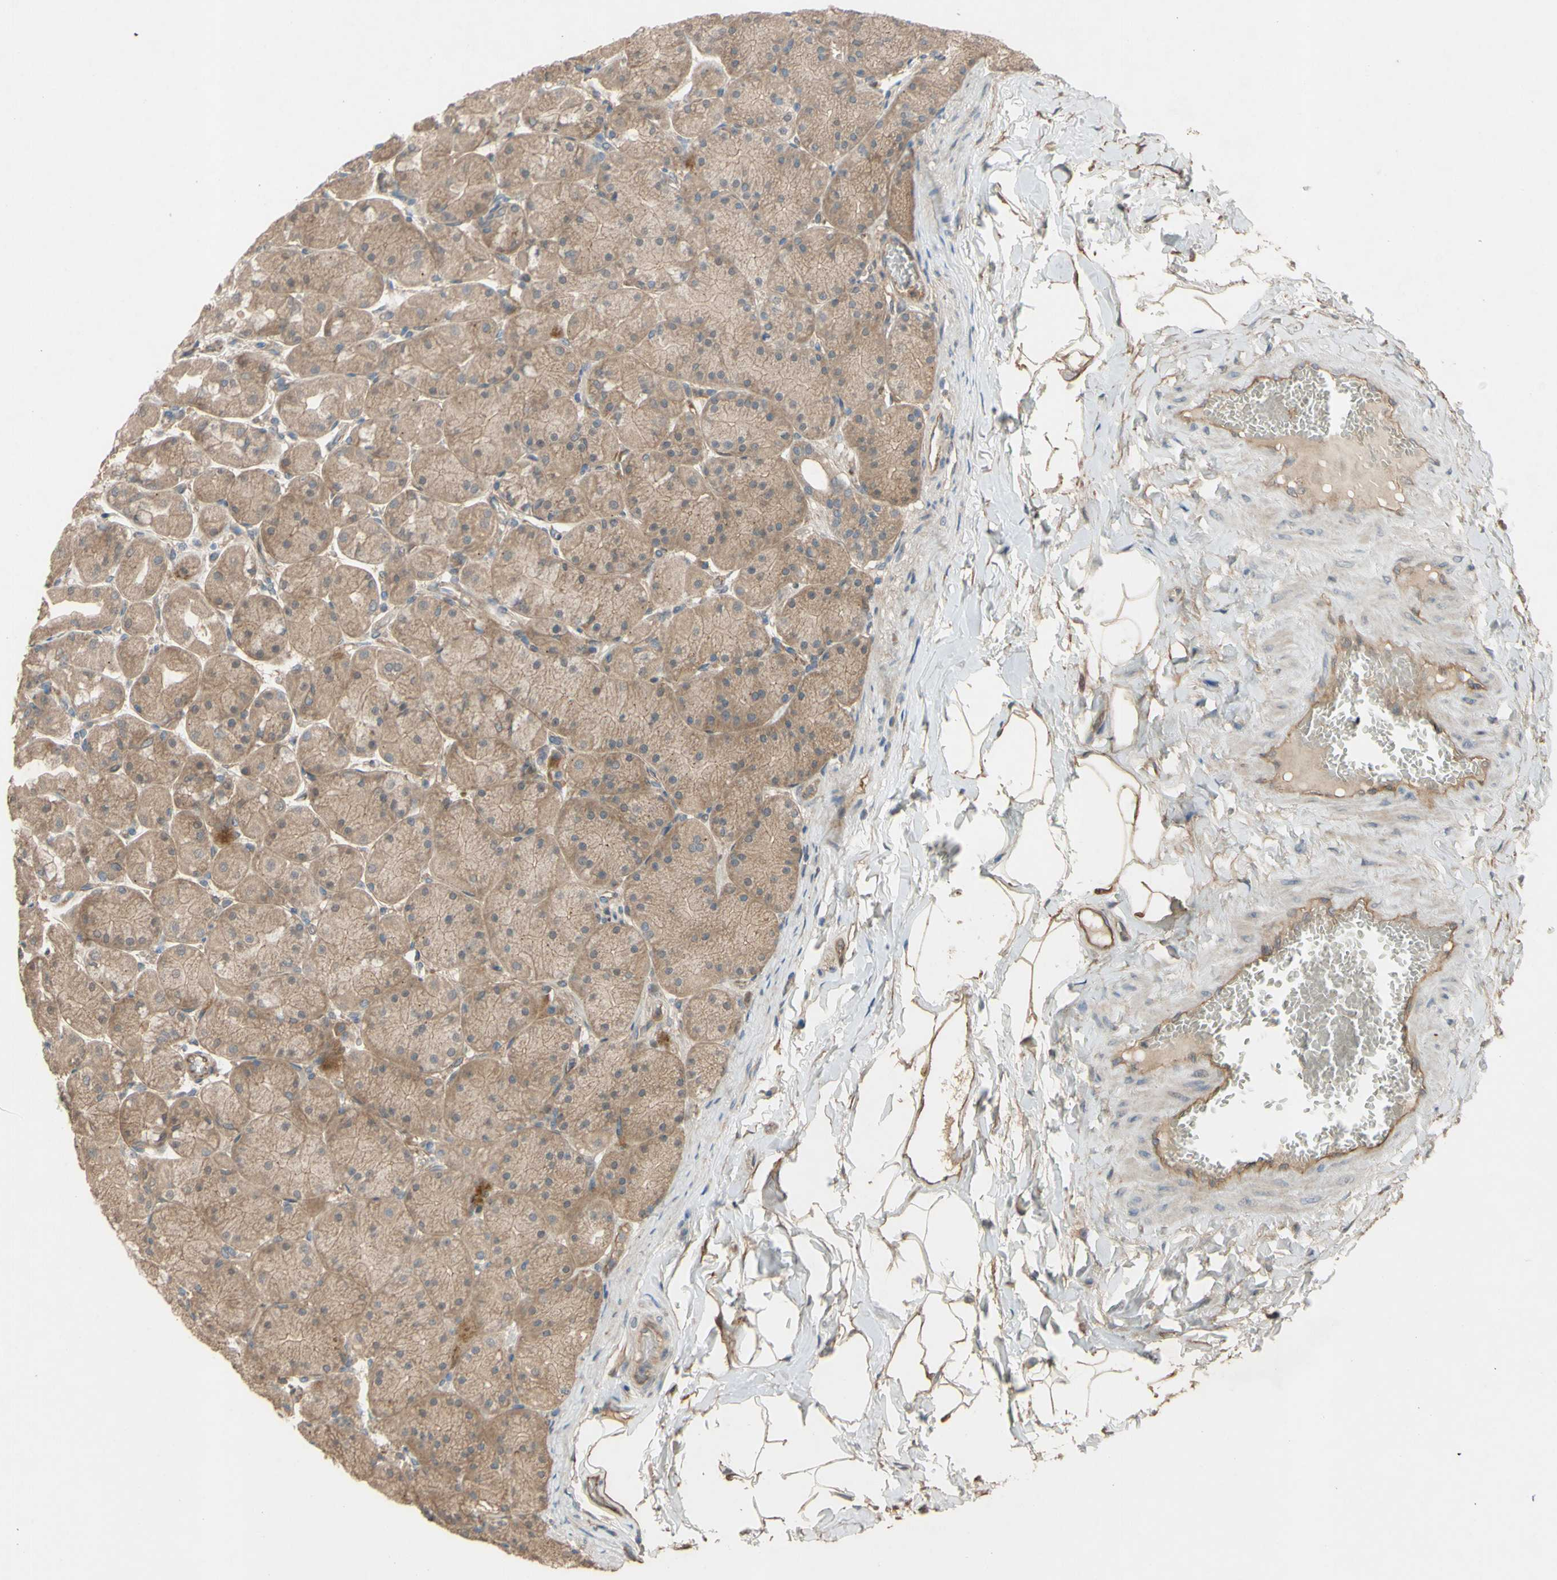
{"staining": {"intensity": "moderate", "quantity": ">75%", "location": "cytoplasmic/membranous"}, "tissue": "stomach", "cell_type": "Glandular cells", "image_type": "normal", "snomed": [{"axis": "morphology", "description": "Normal tissue, NOS"}, {"axis": "topography", "description": "Stomach, upper"}], "caption": "Immunohistochemical staining of benign human stomach reveals medium levels of moderate cytoplasmic/membranous positivity in about >75% of glandular cells. (Stains: DAB (3,3'-diaminobenzidine) in brown, nuclei in blue, Microscopy: brightfield microscopy at high magnification).", "gene": "SHROOM4", "patient": {"sex": "female", "age": 56}}